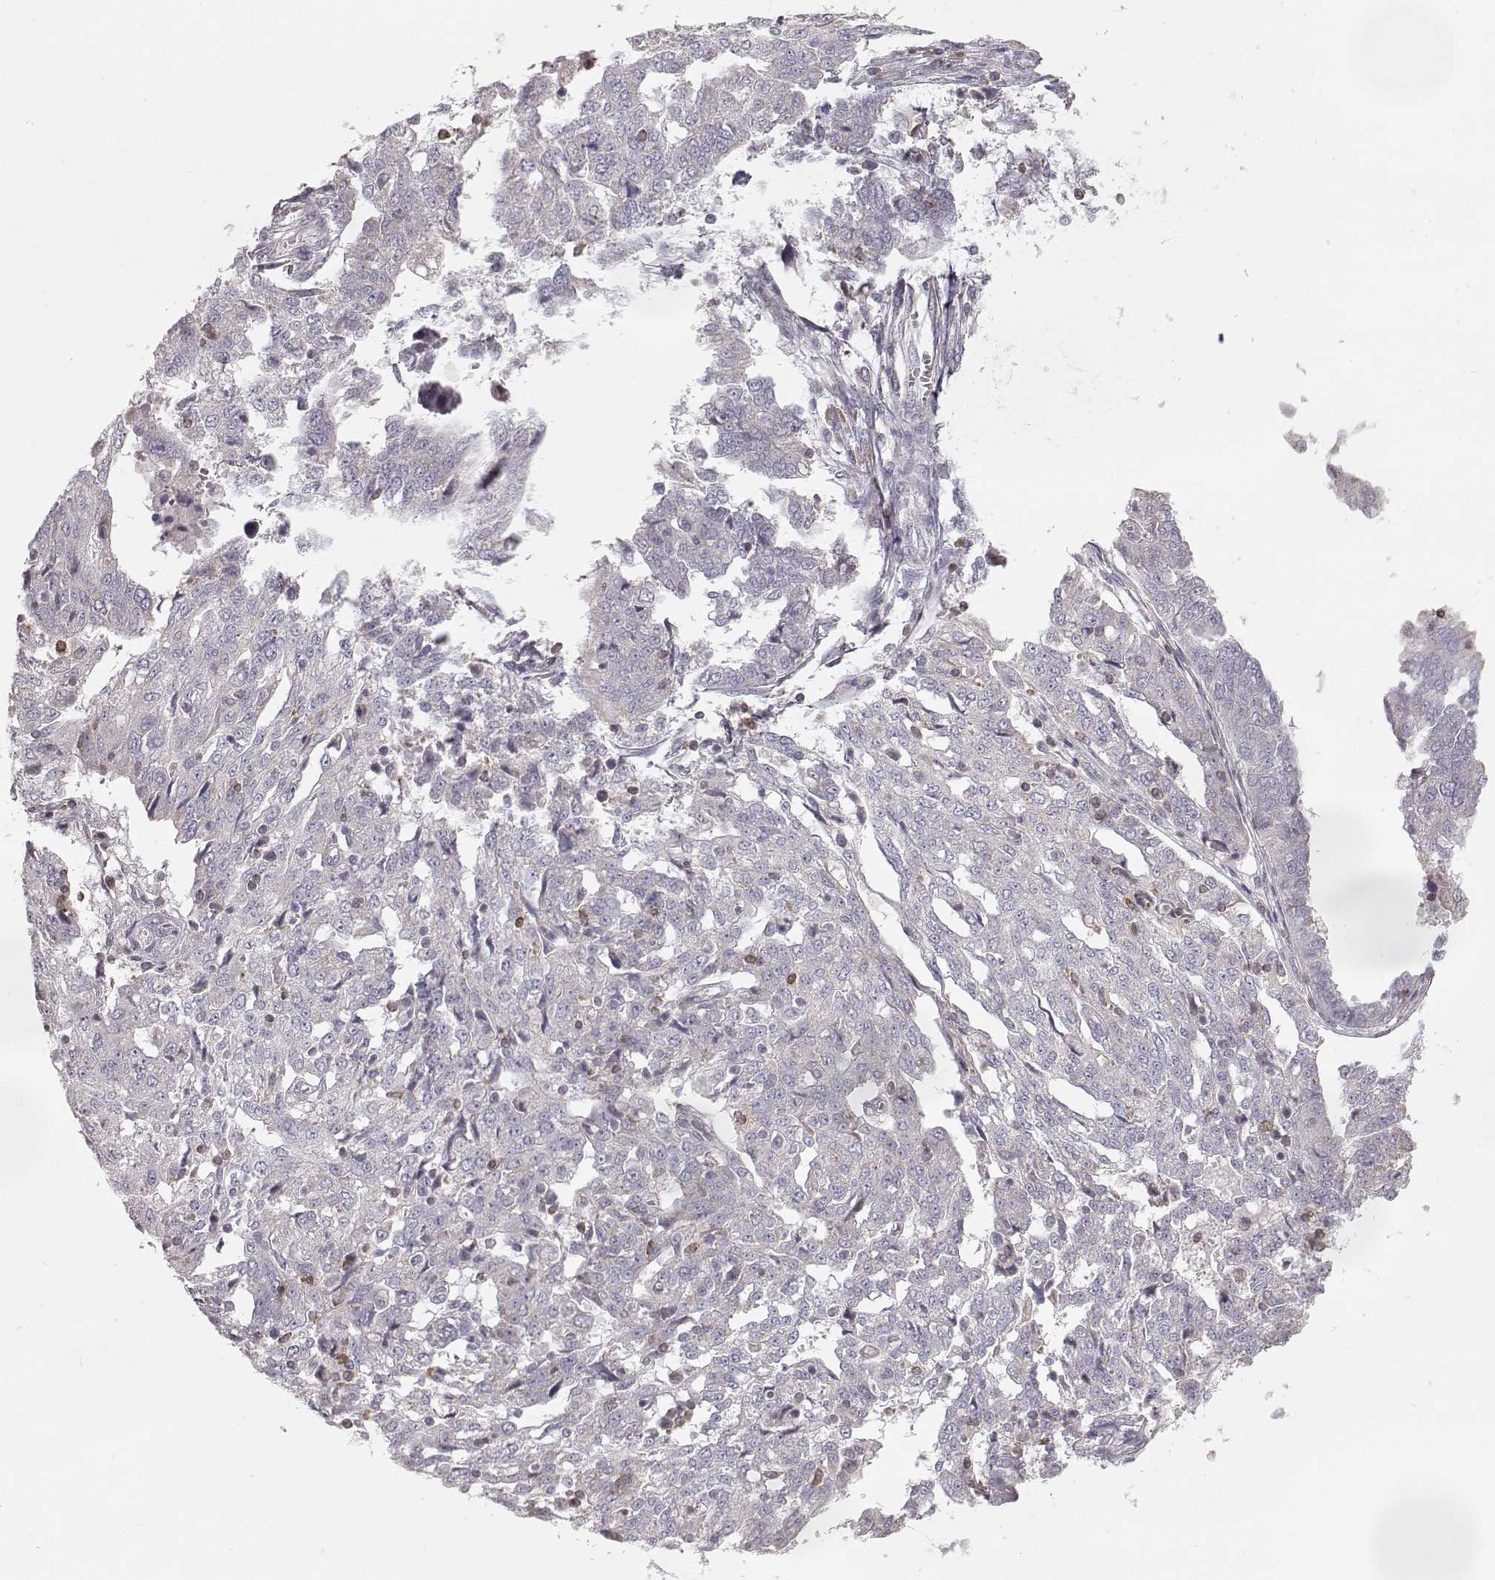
{"staining": {"intensity": "negative", "quantity": "none", "location": "none"}, "tissue": "ovarian cancer", "cell_type": "Tumor cells", "image_type": "cancer", "snomed": [{"axis": "morphology", "description": "Cystadenocarcinoma, serous, NOS"}, {"axis": "topography", "description": "Ovary"}], "caption": "Tumor cells show no significant protein positivity in ovarian cancer.", "gene": "GRAP2", "patient": {"sex": "female", "age": 67}}